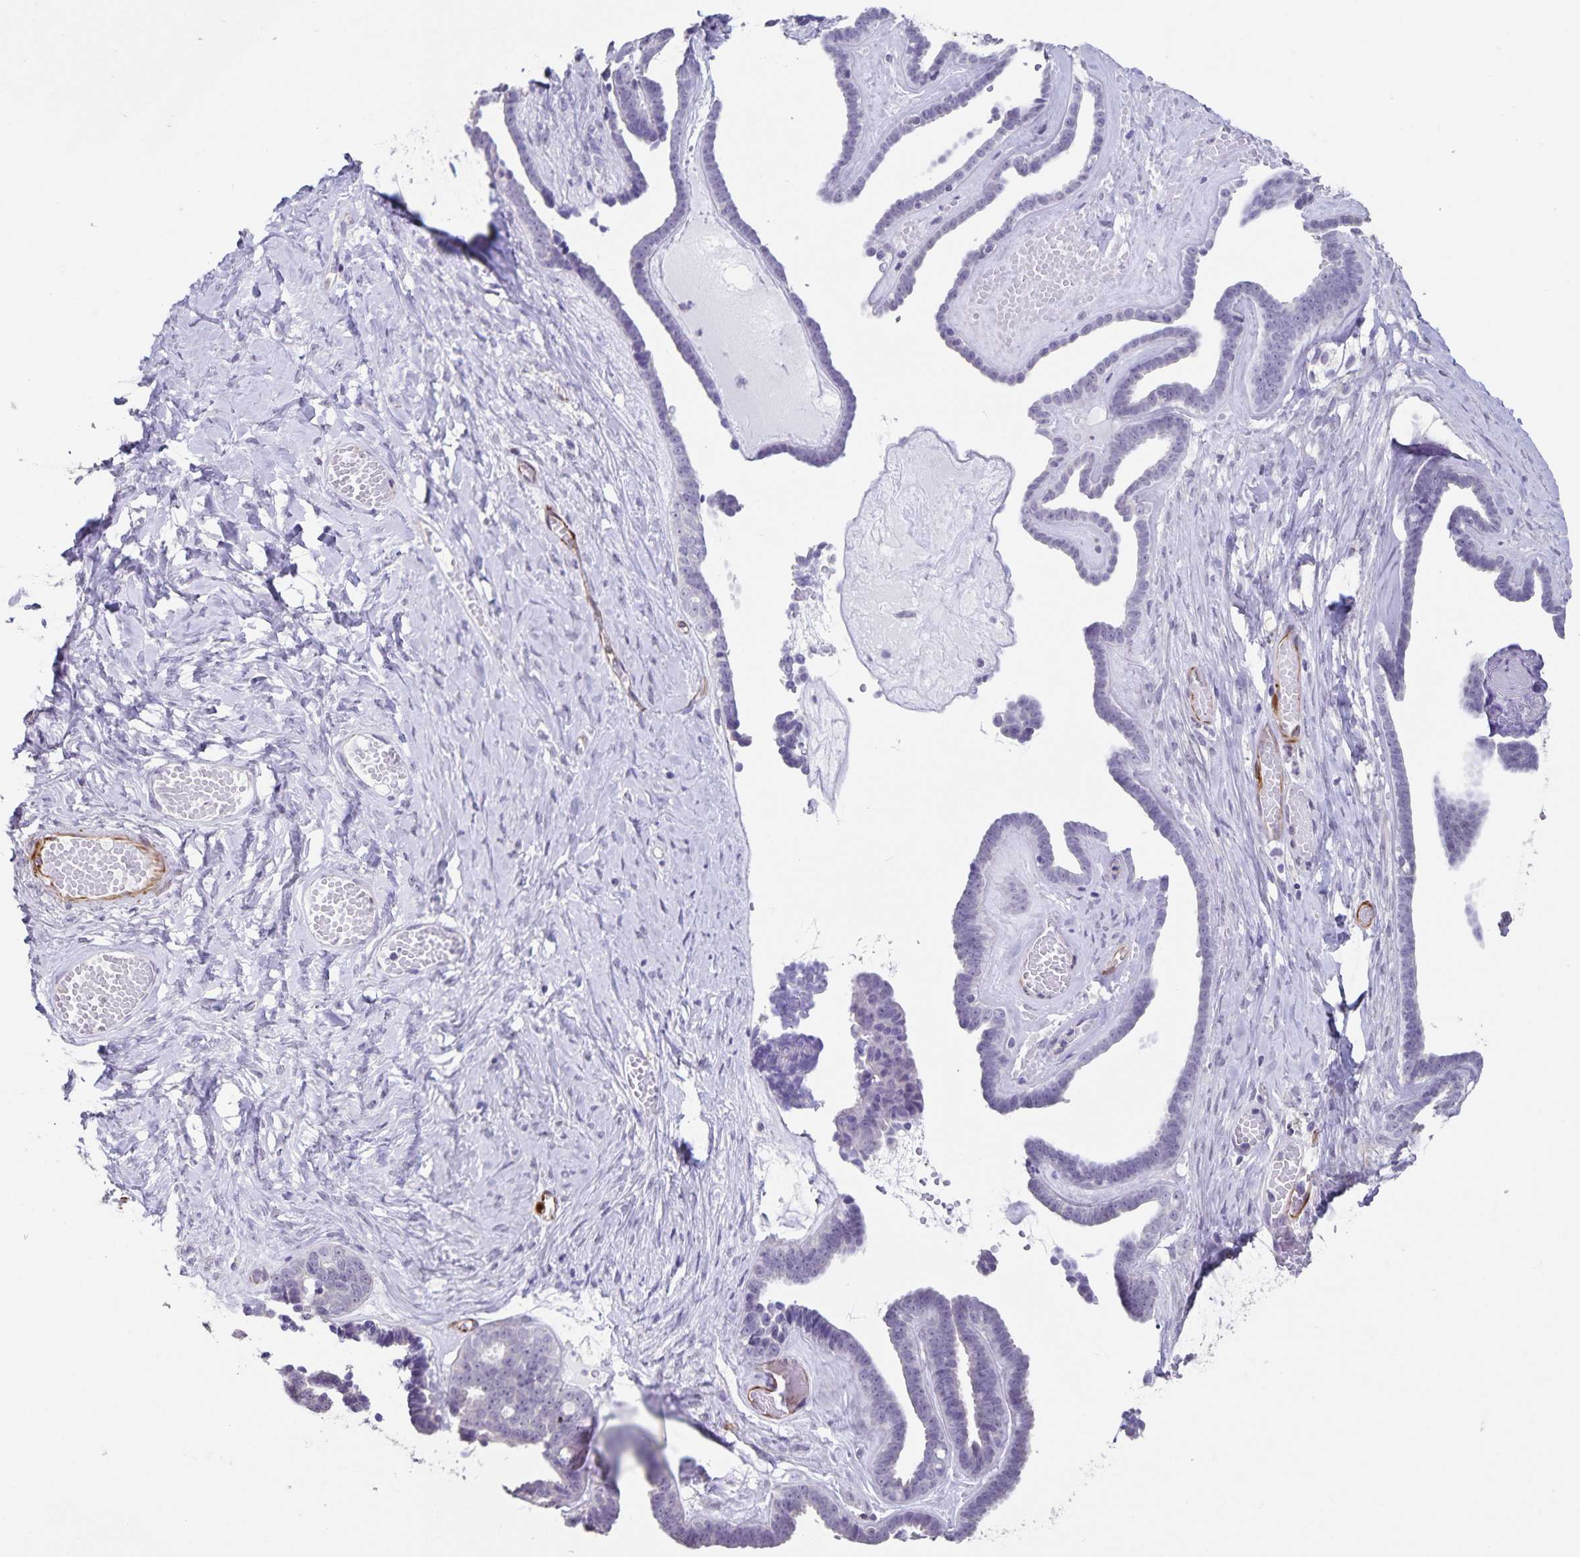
{"staining": {"intensity": "negative", "quantity": "none", "location": "none"}, "tissue": "ovarian cancer", "cell_type": "Tumor cells", "image_type": "cancer", "snomed": [{"axis": "morphology", "description": "Cystadenocarcinoma, serous, NOS"}, {"axis": "topography", "description": "Ovary"}], "caption": "High magnification brightfield microscopy of serous cystadenocarcinoma (ovarian) stained with DAB (brown) and counterstained with hematoxylin (blue): tumor cells show no significant positivity.", "gene": "SYNM", "patient": {"sex": "female", "age": 71}}